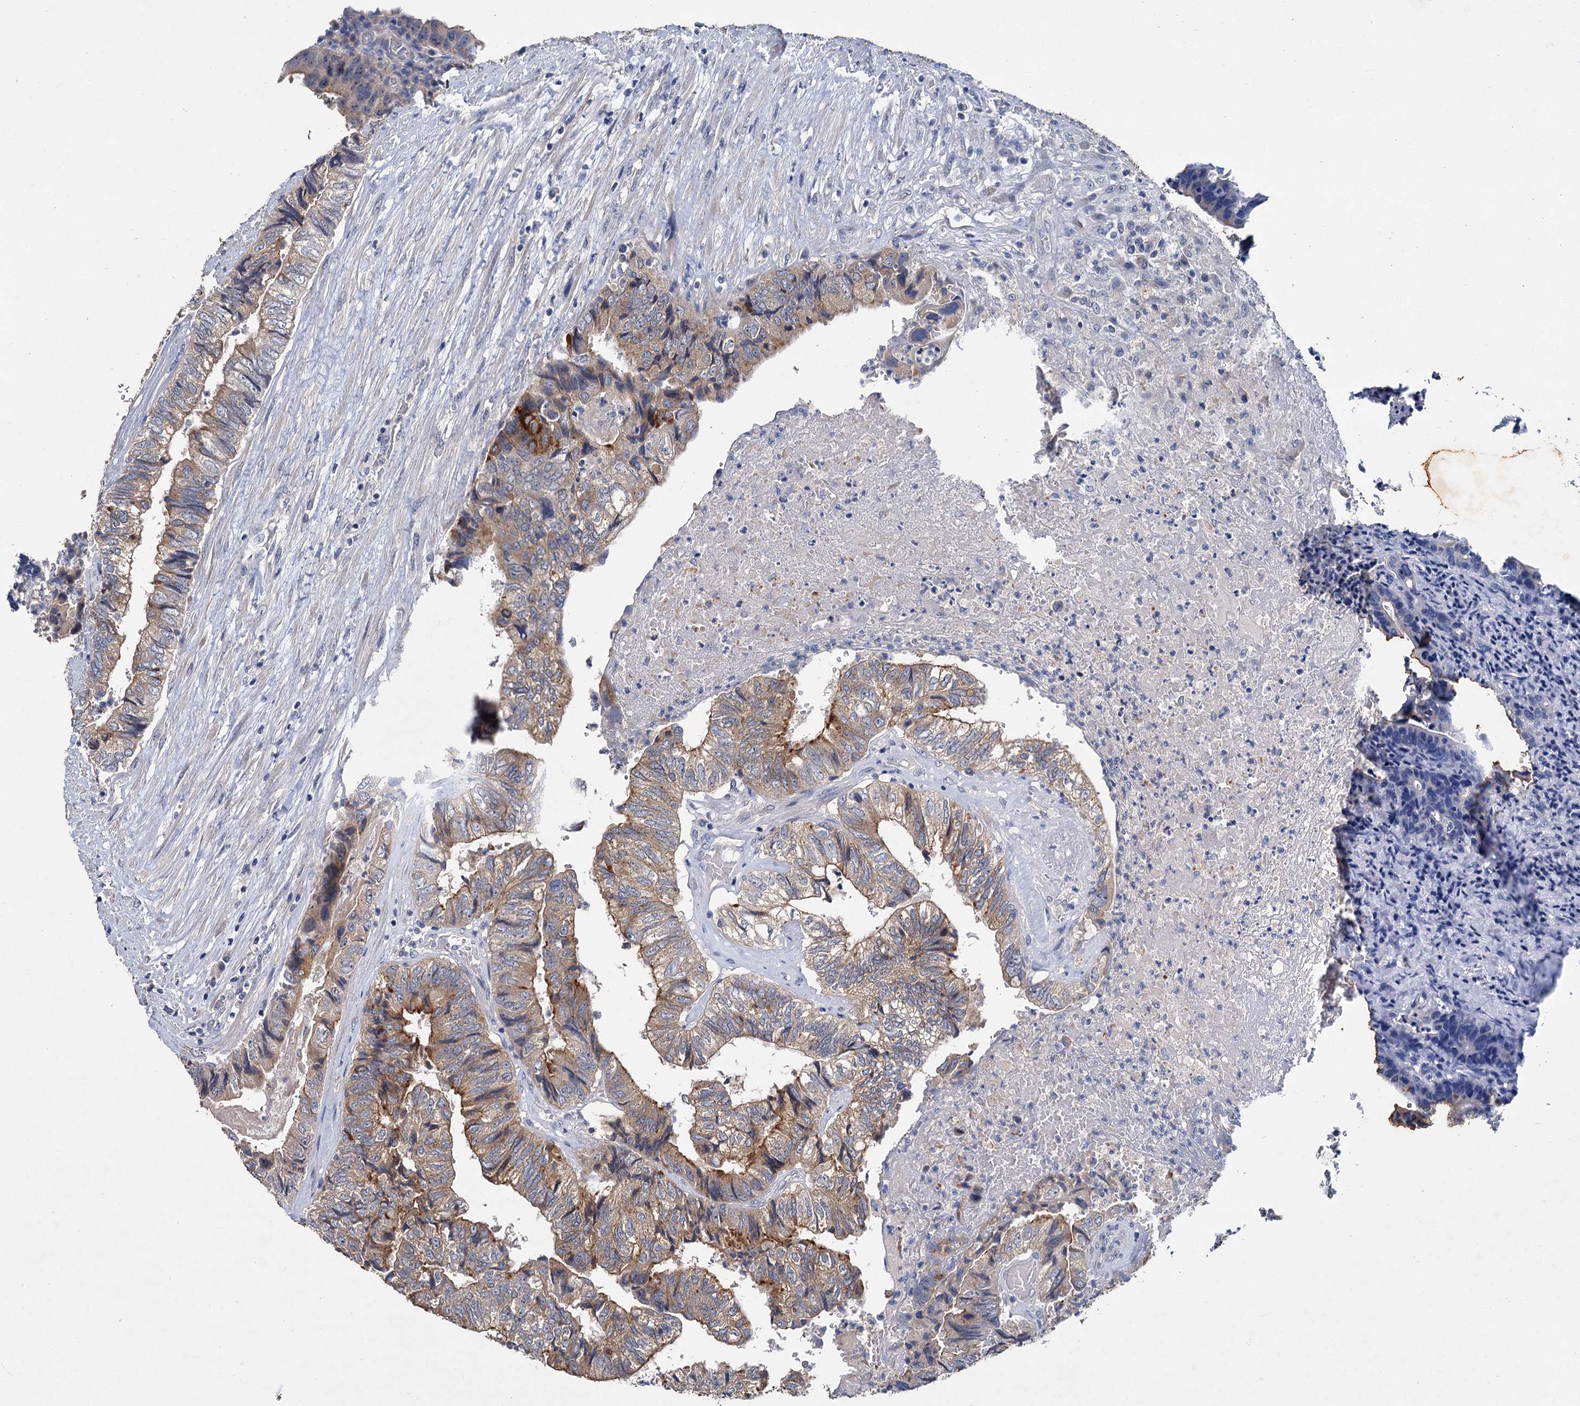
{"staining": {"intensity": "moderate", "quantity": "25%-75%", "location": "cytoplasmic/membranous"}, "tissue": "colorectal cancer", "cell_type": "Tumor cells", "image_type": "cancer", "snomed": [{"axis": "morphology", "description": "Adenocarcinoma, NOS"}, {"axis": "topography", "description": "Colon"}], "caption": "Adenocarcinoma (colorectal) tissue displays moderate cytoplasmic/membranous positivity in about 25%-75% of tumor cells, visualized by immunohistochemistry. (Stains: DAB (3,3'-diaminobenzidine) in brown, nuclei in blue, Microscopy: brightfield microscopy at high magnification).", "gene": "ATP9A", "patient": {"sex": "female", "age": 67}}